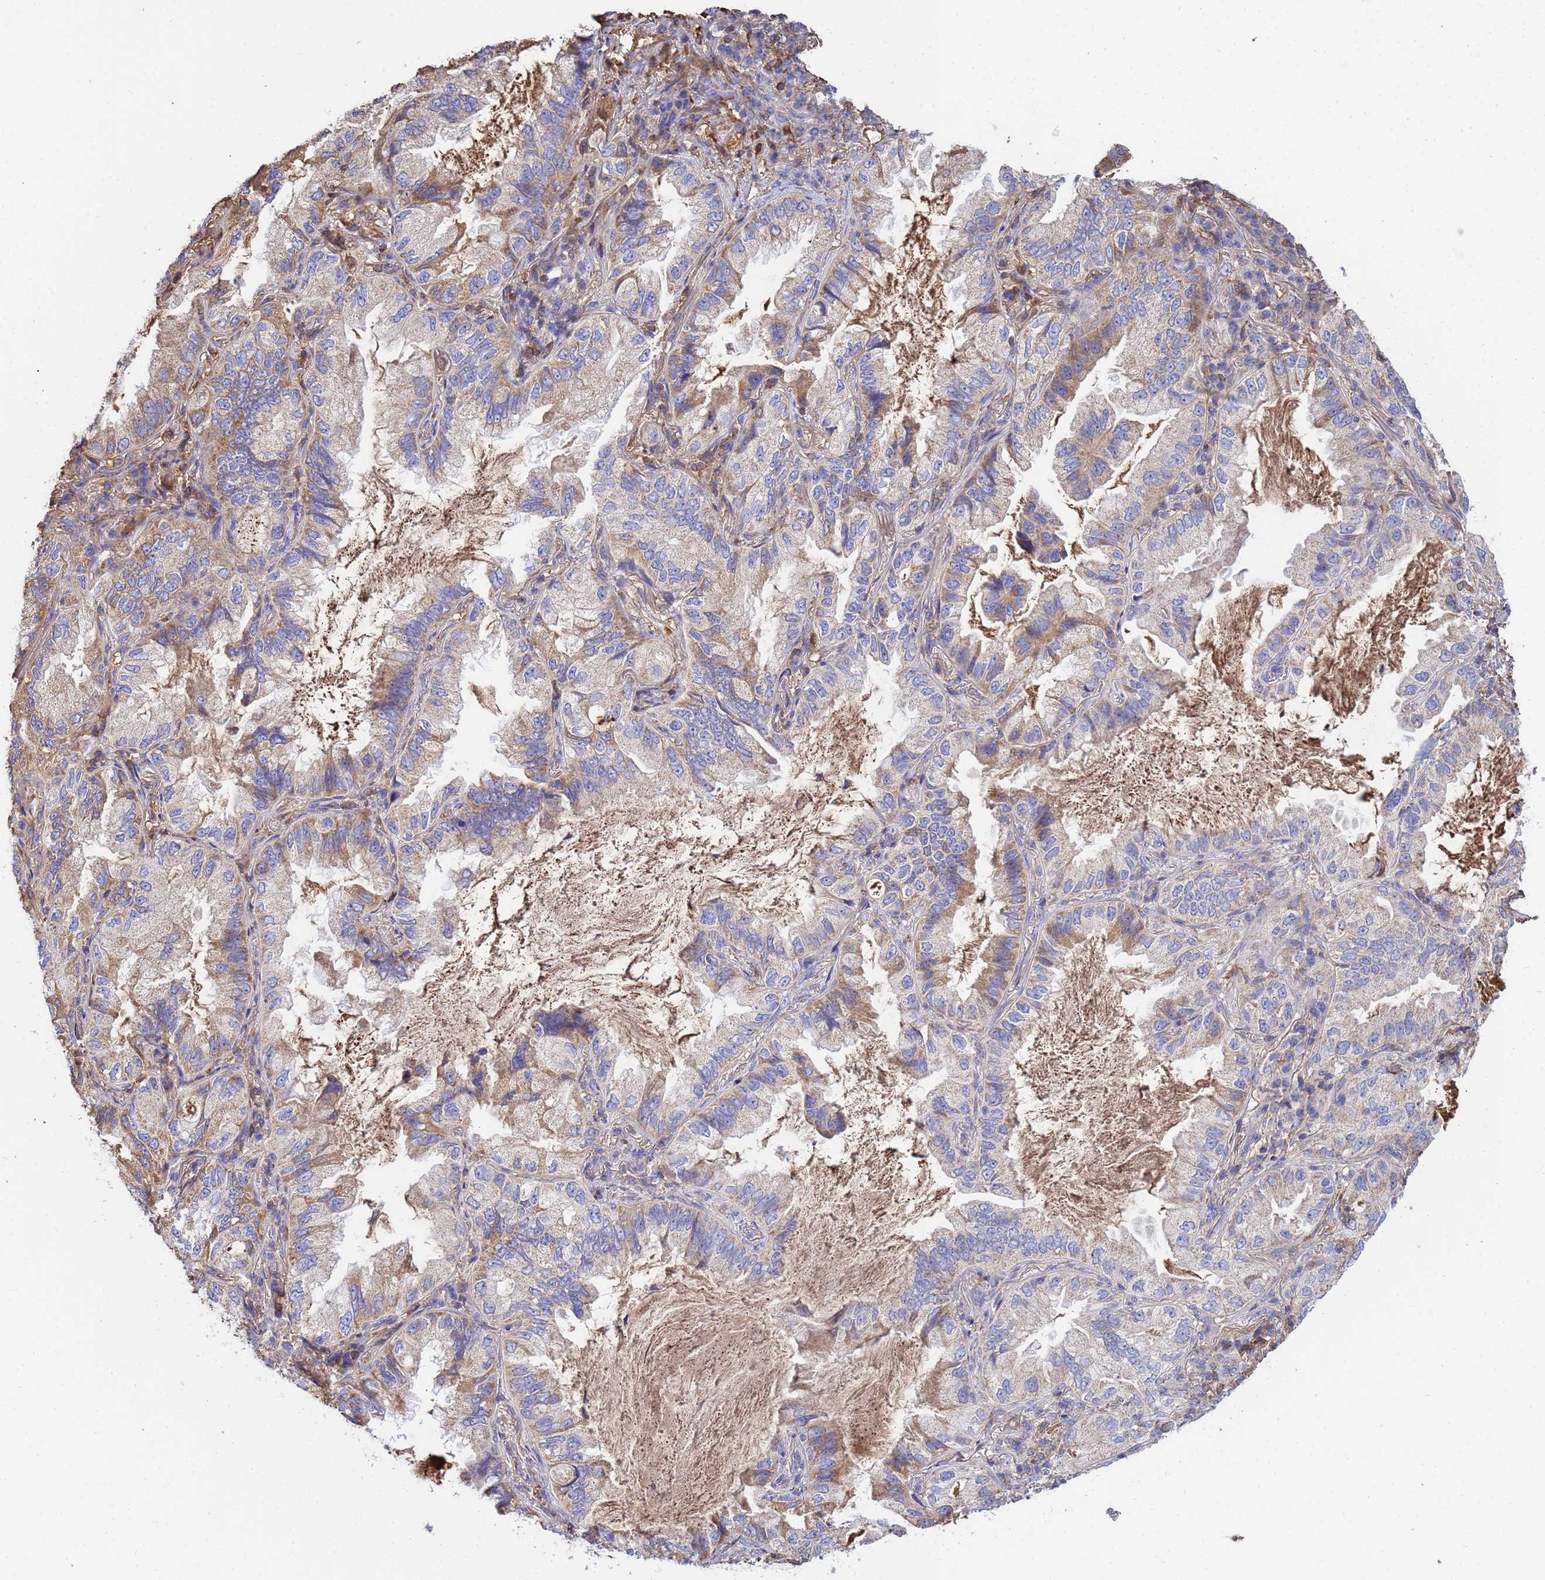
{"staining": {"intensity": "moderate", "quantity": "<25%", "location": "cytoplasmic/membranous"}, "tissue": "lung cancer", "cell_type": "Tumor cells", "image_type": "cancer", "snomed": [{"axis": "morphology", "description": "Adenocarcinoma, NOS"}, {"axis": "topography", "description": "Lung"}], "caption": "The image demonstrates staining of lung adenocarcinoma, revealing moderate cytoplasmic/membranous protein positivity (brown color) within tumor cells. (Brightfield microscopy of DAB IHC at high magnification).", "gene": "GLUD1", "patient": {"sex": "female", "age": 69}}